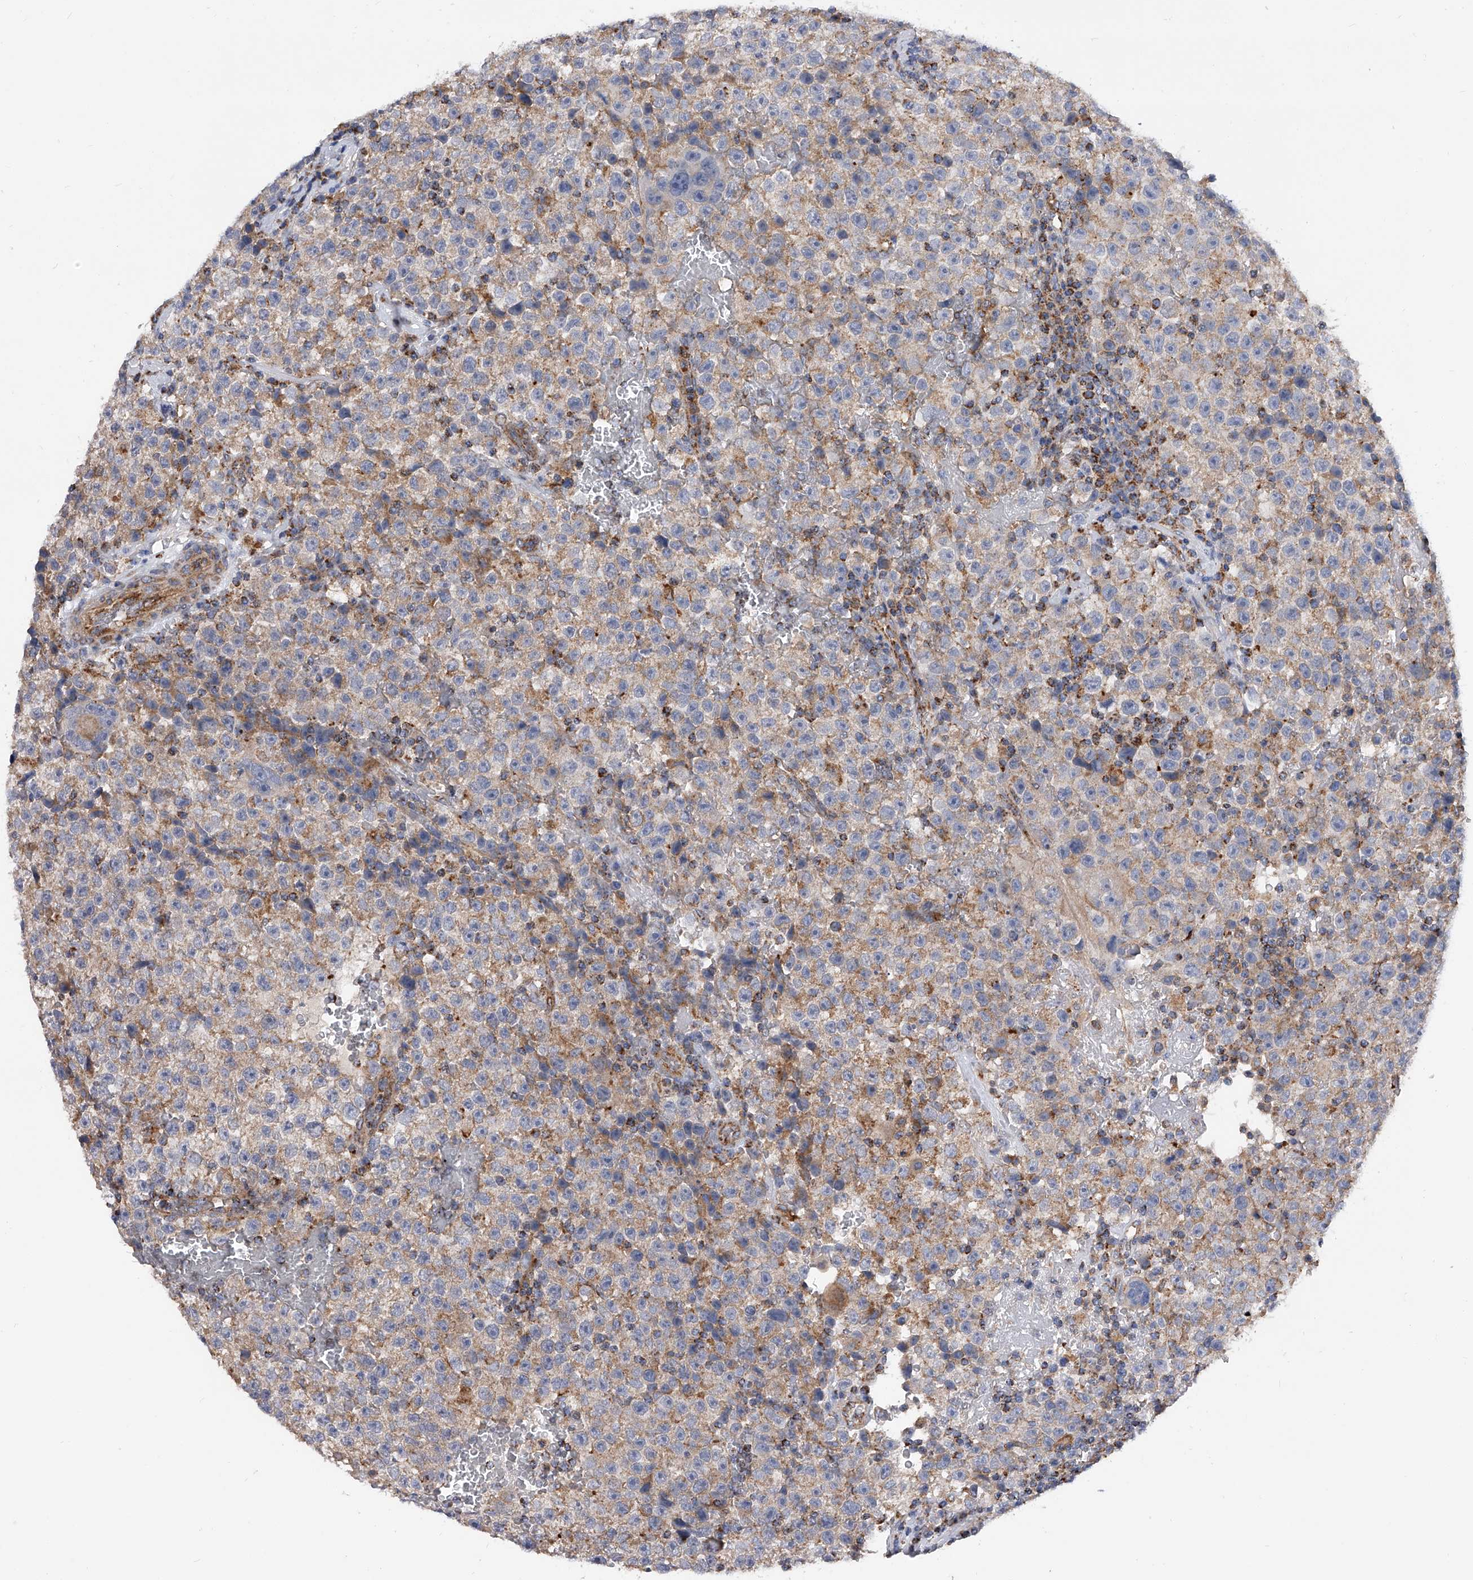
{"staining": {"intensity": "weak", "quantity": "25%-75%", "location": "cytoplasmic/membranous"}, "tissue": "testis cancer", "cell_type": "Tumor cells", "image_type": "cancer", "snomed": [{"axis": "morphology", "description": "Seminoma, NOS"}, {"axis": "topography", "description": "Testis"}], "caption": "Testis cancer (seminoma) stained with a protein marker shows weak staining in tumor cells.", "gene": "PDSS2", "patient": {"sex": "male", "age": 22}}